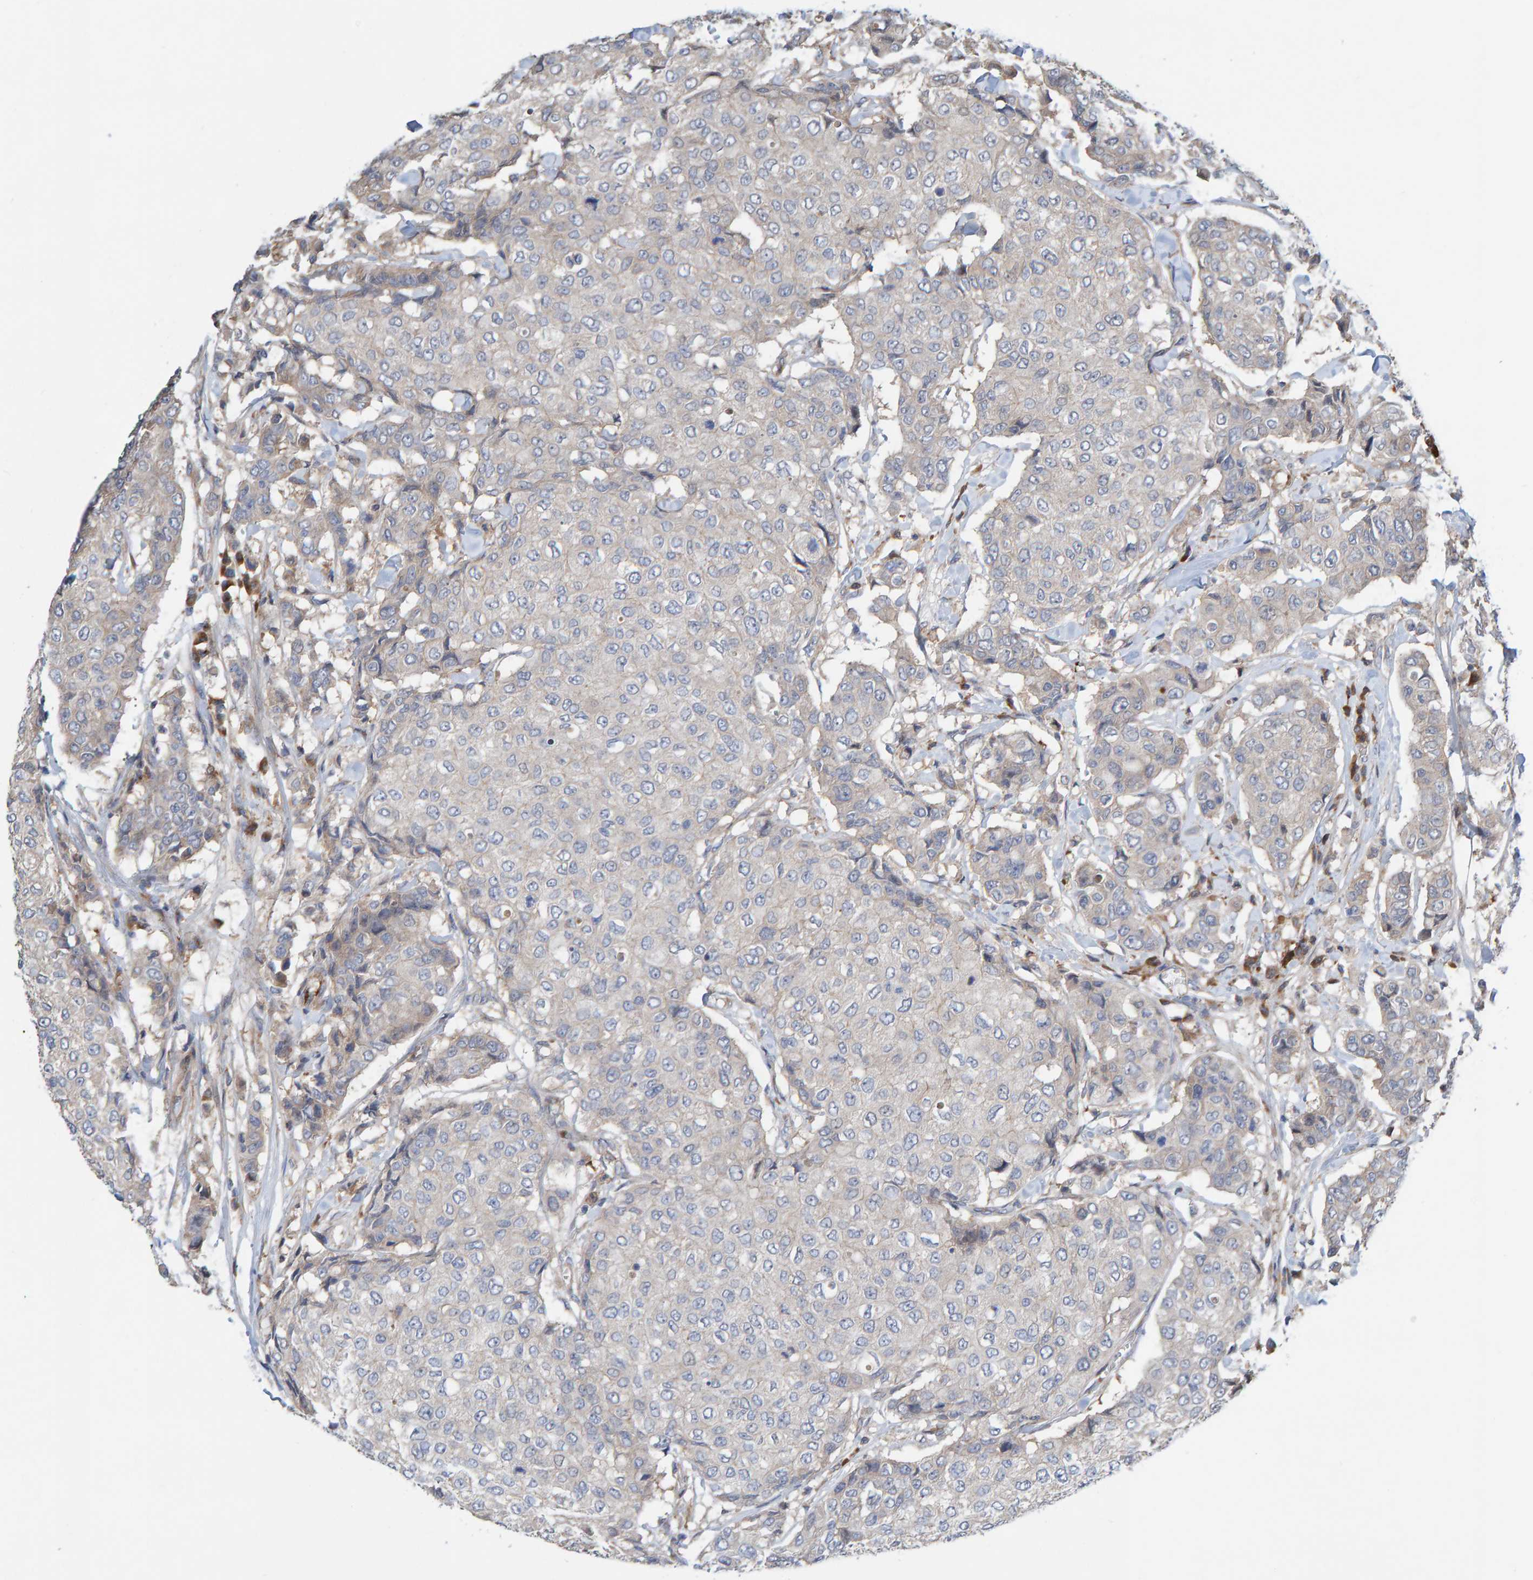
{"staining": {"intensity": "negative", "quantity": "none", "location": "none"}, "tissue": "breast cancer", "cell_type": "Tumor cells", "image_type": "cancer", "snomed": [{"axis": "morphology", "description": "Duct carcinoma"}, {"axis": "topography", "description": "Breast"}], "caption": "This is a image of immunohistochemistry (IHC) staining of breast cancer, which shows no staining in tumor cells.", "gene": "KIAA0753", "patient": {"sex": "female", "age": 27}}